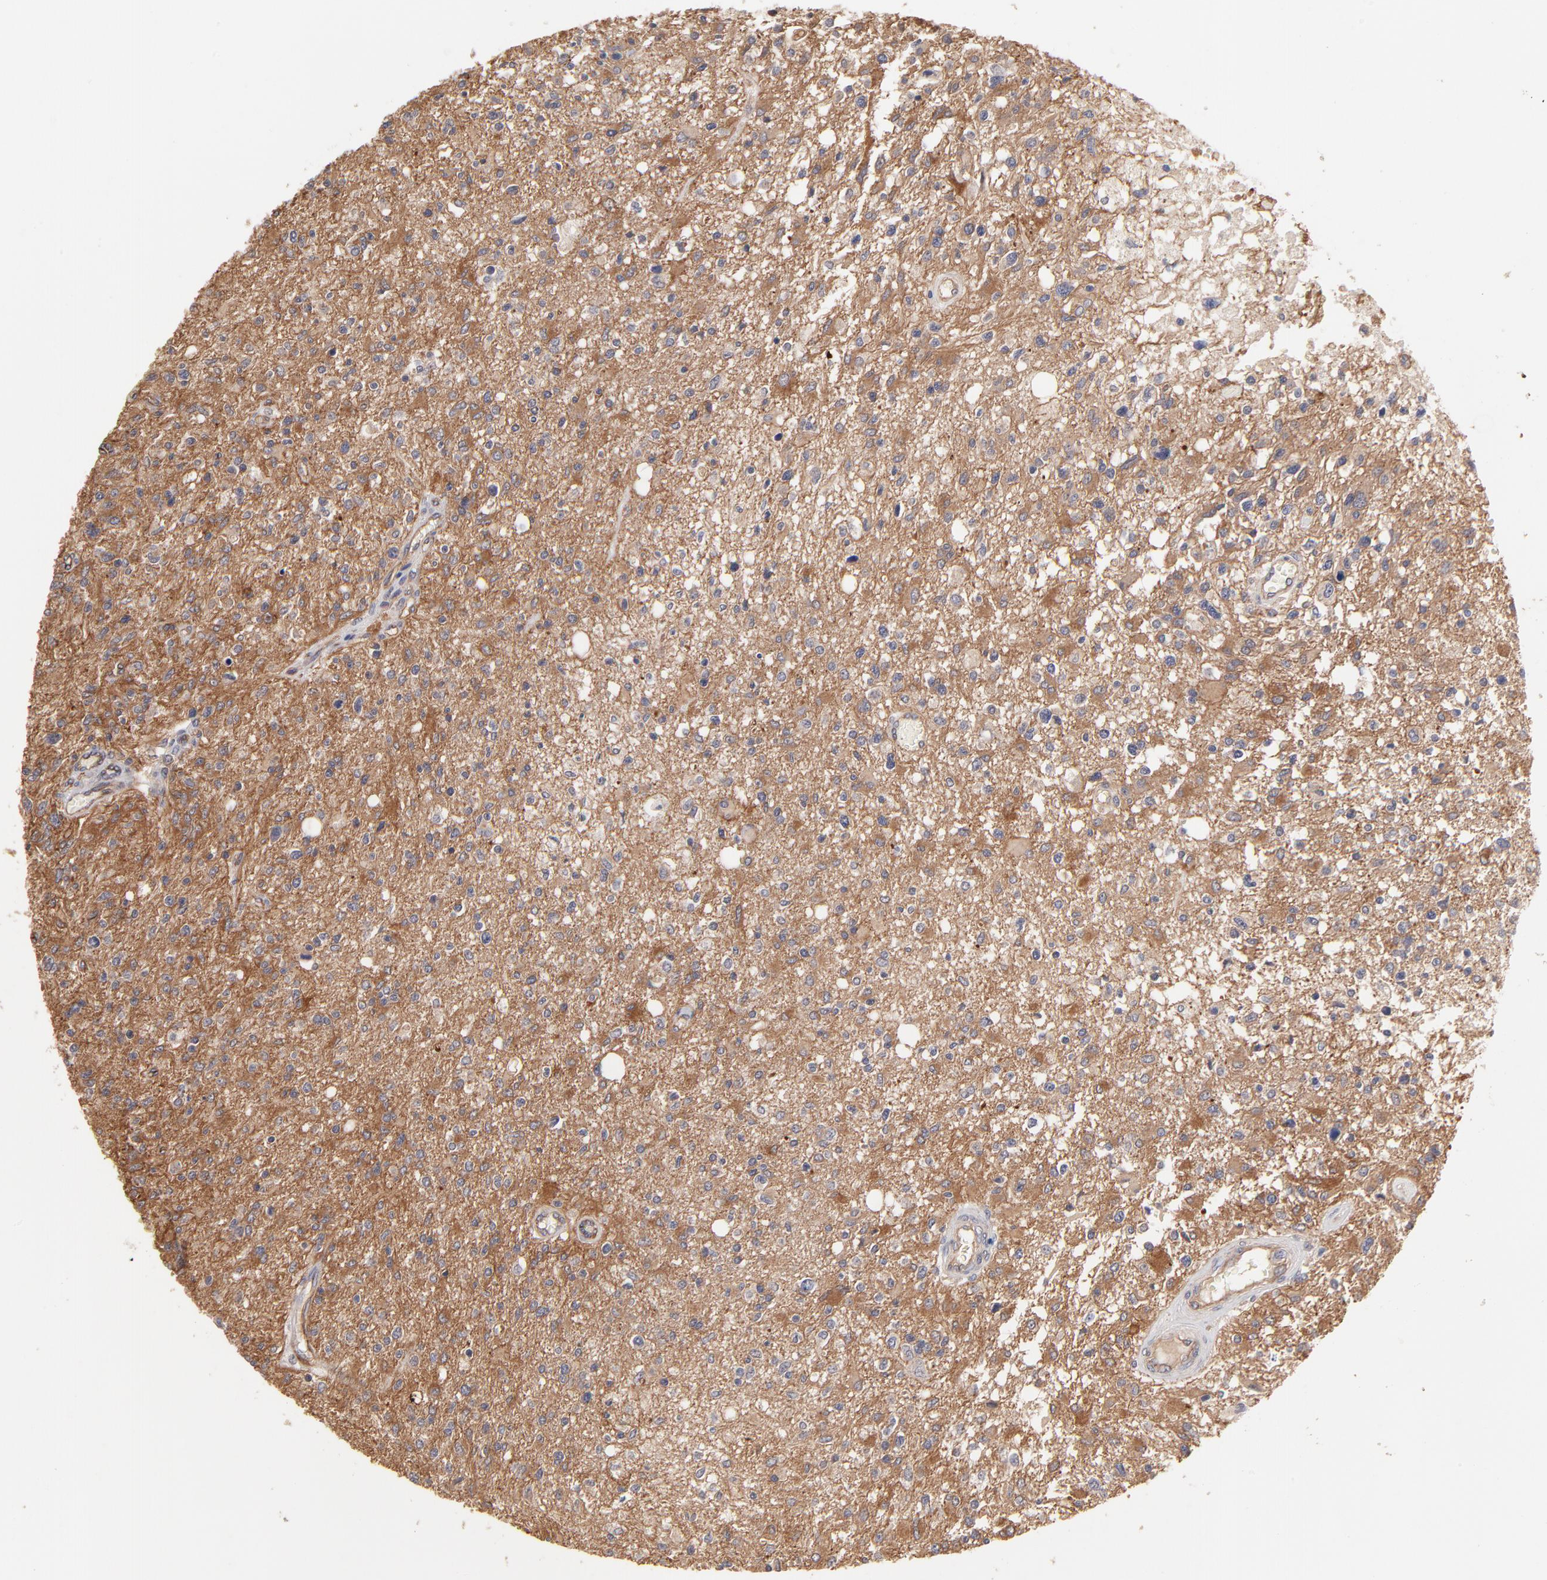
{"staining": {"intensity": "moderate", "quantity": "25%-75%", "location": "cytoplasmic/membranous"}, "tissue": "glioma", "cell_type": "Tumor cells", "image_type": "cancer", "snomed": [{"axis": "morphology", "description": "Glioma, malignant, High grade"}, {"axis": "topography", "description": "Cerebral cortex"}], "caption": "This is a photomicrograph of immunohistochemistry (IHC) staining of glioma, which shows moderate positivity in the cytoplasmic/membranous of tumor cells.", "gene": "STAP2", "patient": {"sex": "male", "age": 76}}